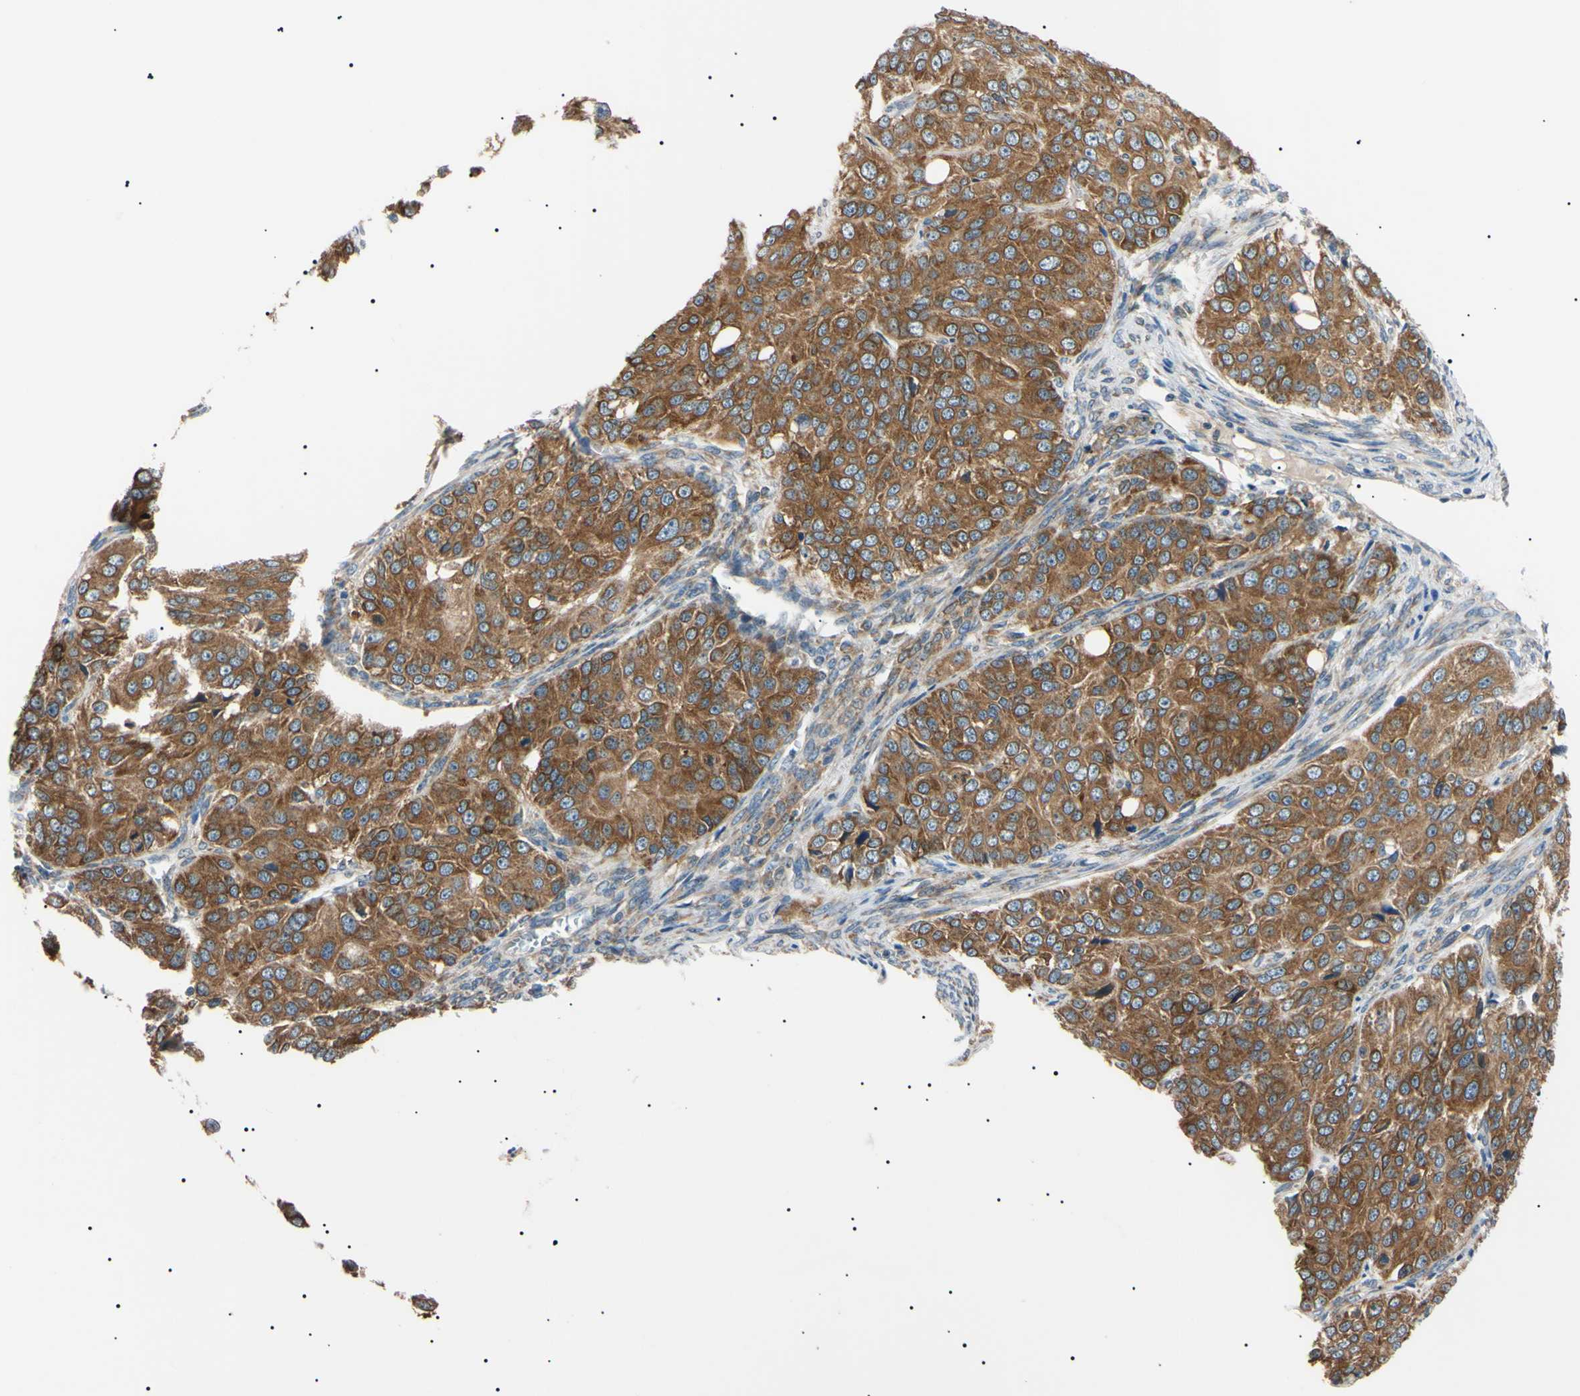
{"staining": {"intensity": "moderate", "quantity": ">75%", "location": "cytoplasmic/membranous"}, "tissue": "ovarian cancer", "cell_type": "Tumor cells", "image_type": "cancer", "snomed": [{"axis": "morphology", "description": "Carcinoma, endometroid"}, {"axis": "topography", "description": "Ovary"}], "caption": "Tumor cells reveal medium levels of moderate cytoplasmic/membranous staining in about >75% of cells in ovarian endometroid carcinoma.", "gene": "VAPA", "patient": {"sex": "female", "age": 51}}